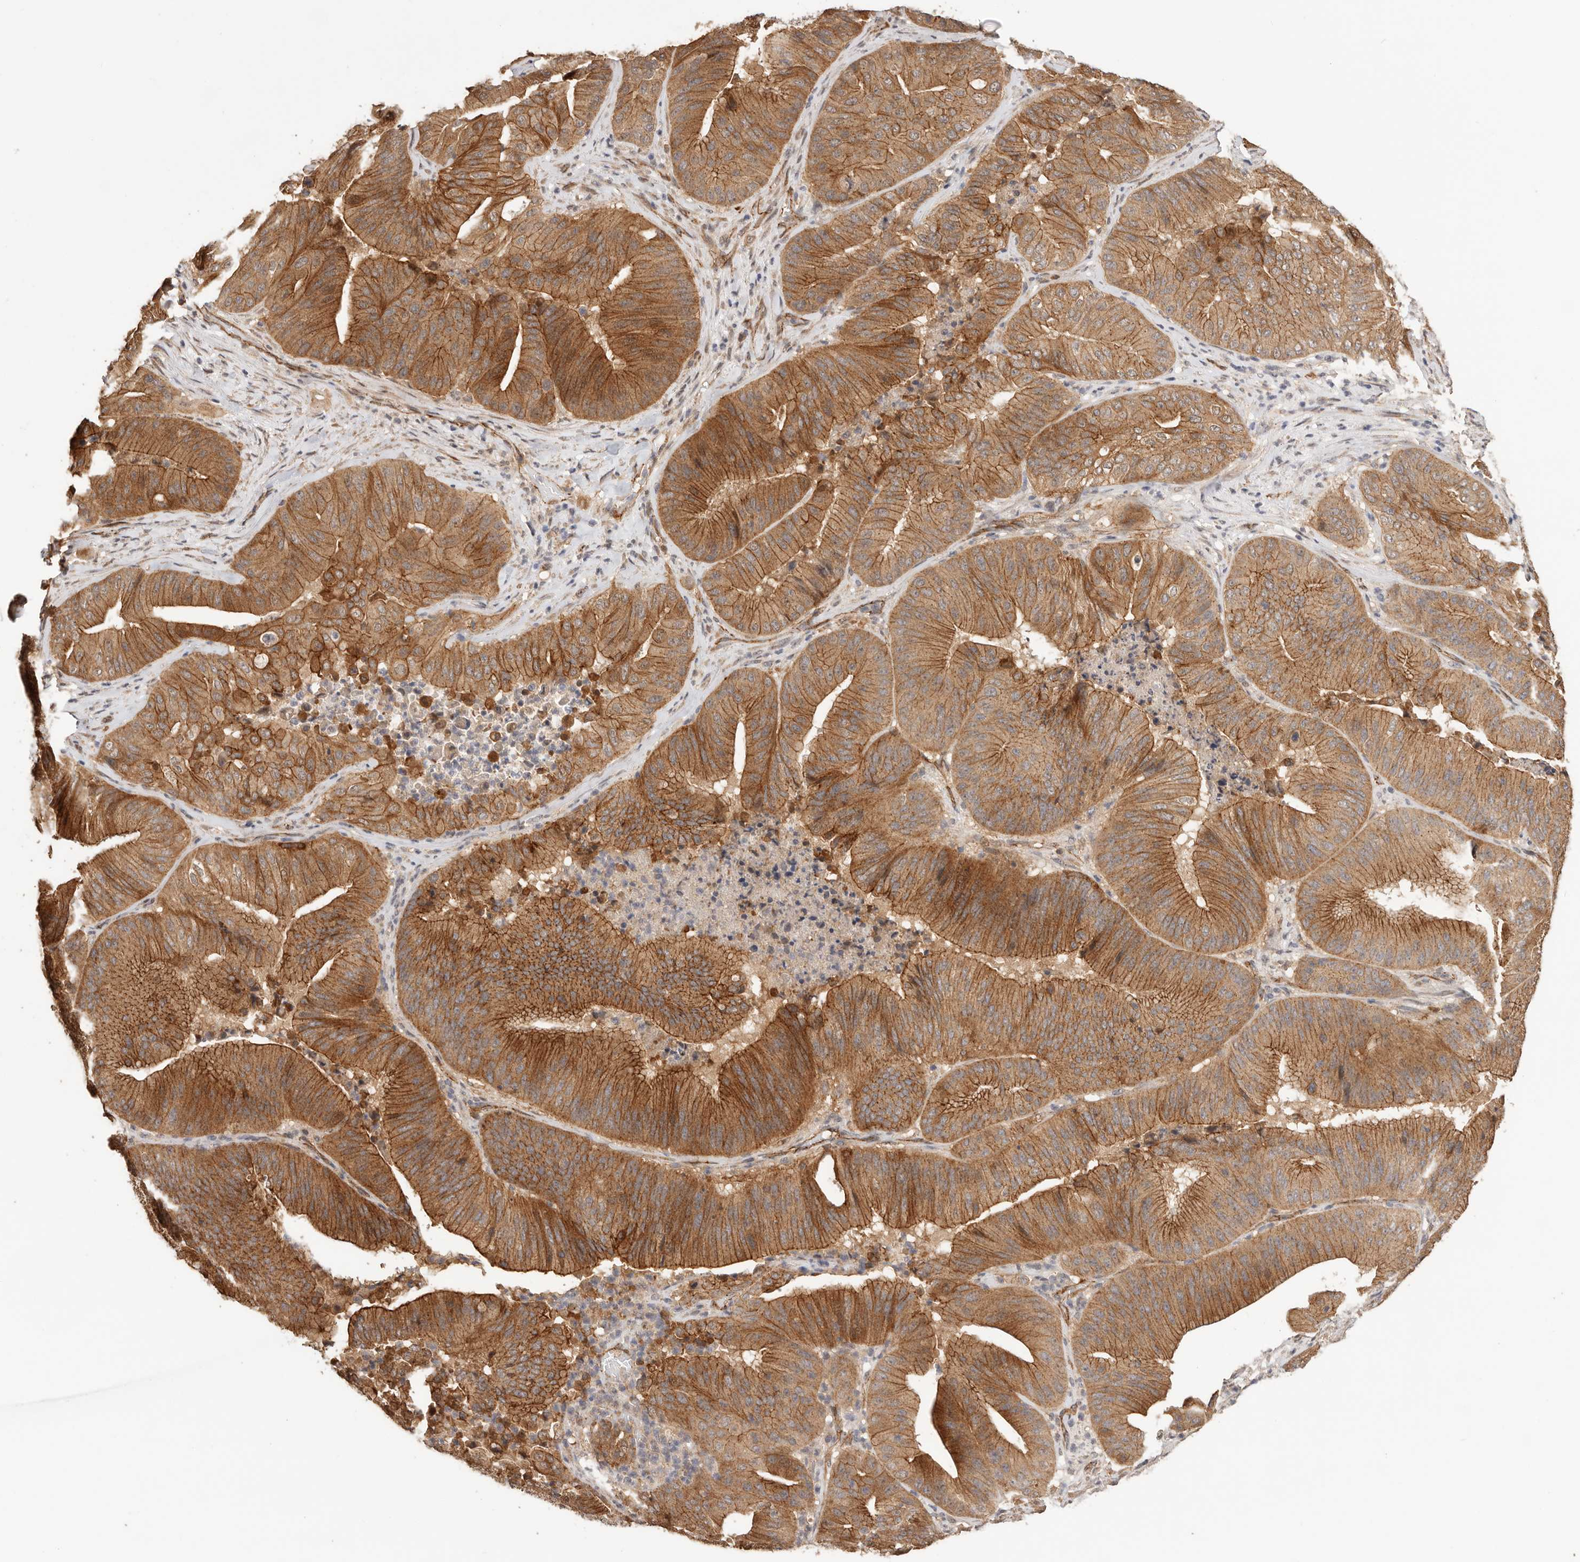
{"staining": {"intensity": "strong", "quantity": ">75%", "location": "cytoplasmic/membranous"}, "tissue": "pancreatic cancer", "cell_type": "Tumor cells", "image_type": "cancer", "snomed": [{"axis": "morphology", "description": "Adenocarcinoma, NOS"}, {"axis": "topography", "description": "Pancreas"}], "caption": "DAB (3,3'-diaminobenzidine) immunohistochemical staining of human pancreatic adenocarcinoma exhibits strong cytoplasmic/membranous protein expression in approximately >75% of tumor cells. (brown staining indicates protein expression, while blue staining denotes nuclei).", "gene": "AFDN", "patient": {"sex": "female", "age": 77}}